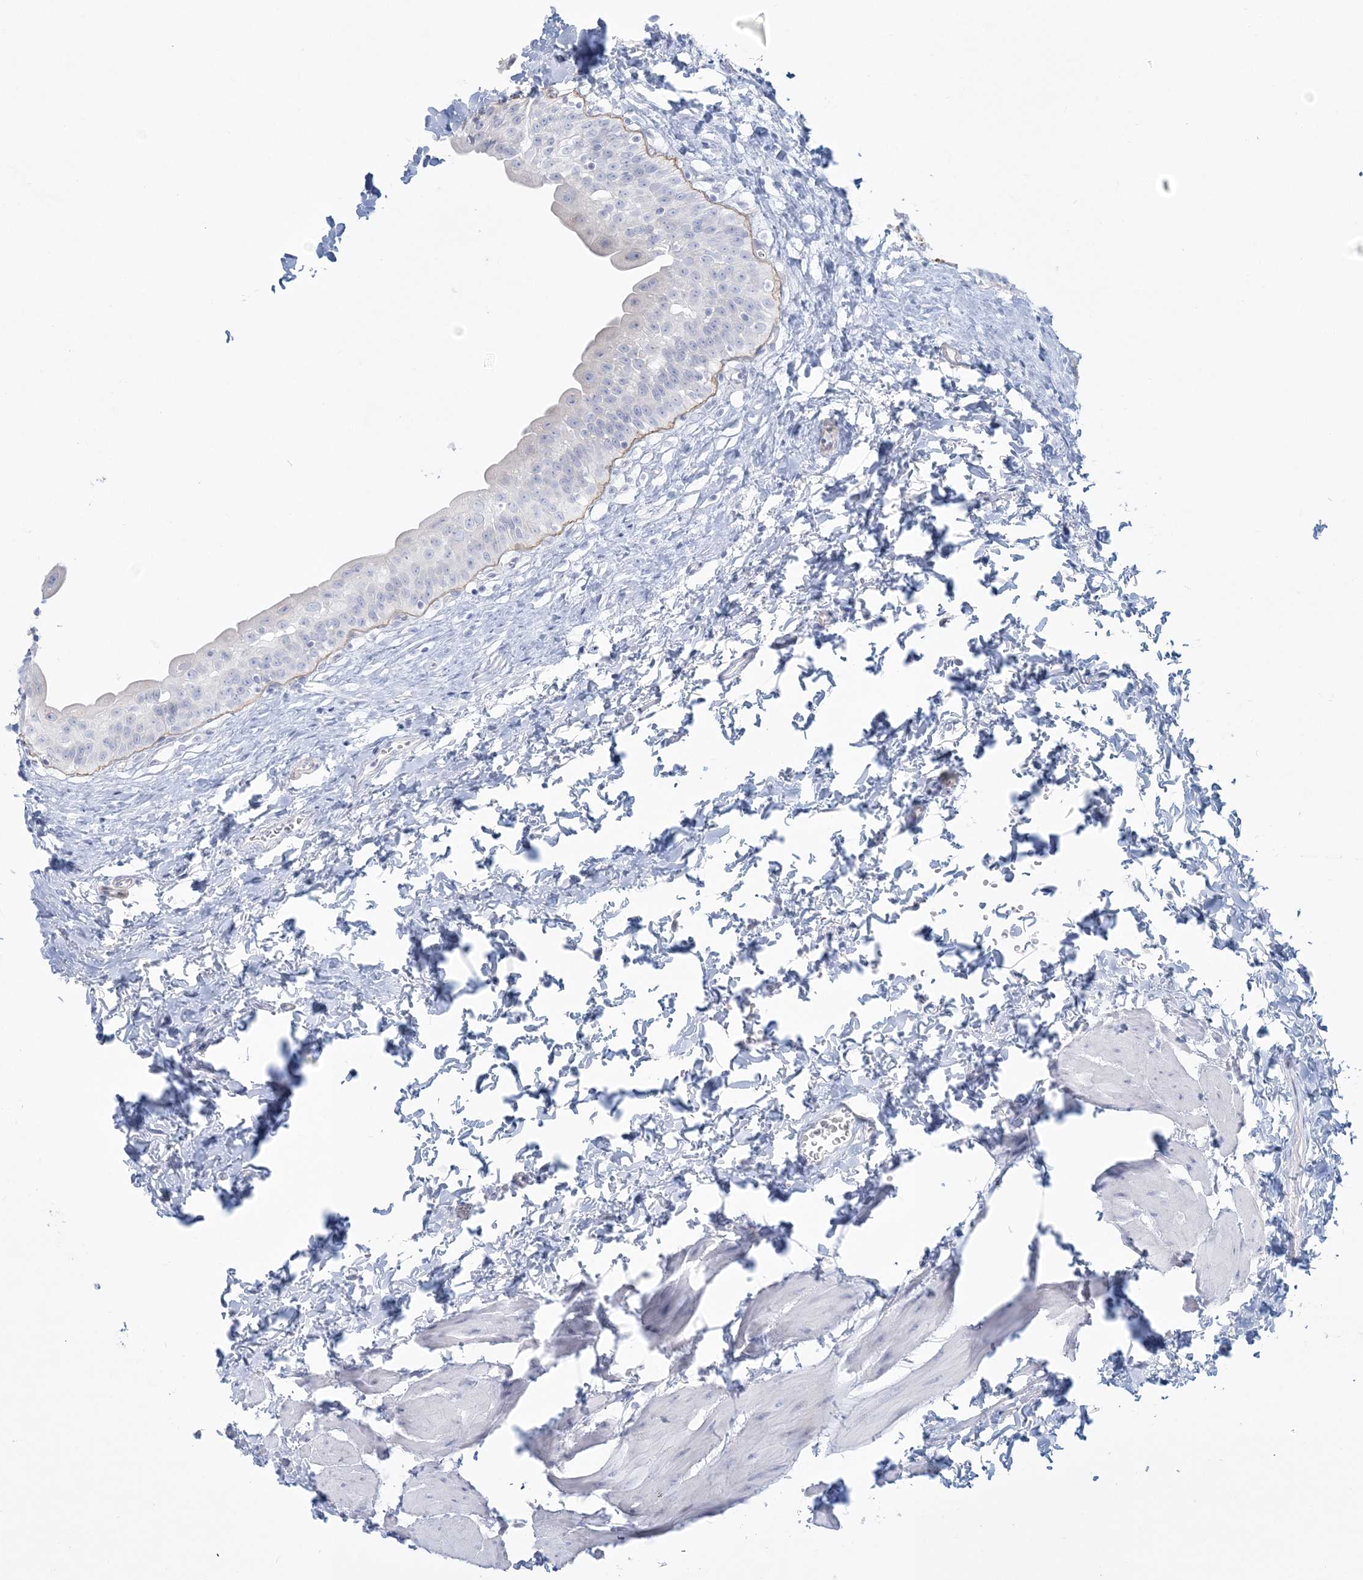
{"staining": {"intensity": "negative", "quantity": "none", "location": "none"}, "tissue": "urinary bladder", "cell_type": "Urothelial cells", "image_type": "normal", "snomed": [{"axis": "morphology", "description": "Normal tissue, NOS"}, {"axis": "topography", "description": "Urinary bladder"}], "caption": "DAB immunohistochemical staining of normal urinary bladder shows no significant positivity in urothelial cells. Brightfield microscopy of immunohistochemistry stained with DAB (3,3'-diaminobenzidine) (brown) and hematoxylin (blue), captured at high magnification.", "gene": "ADGB", "patient": {"sex": "male", "age": 51}}